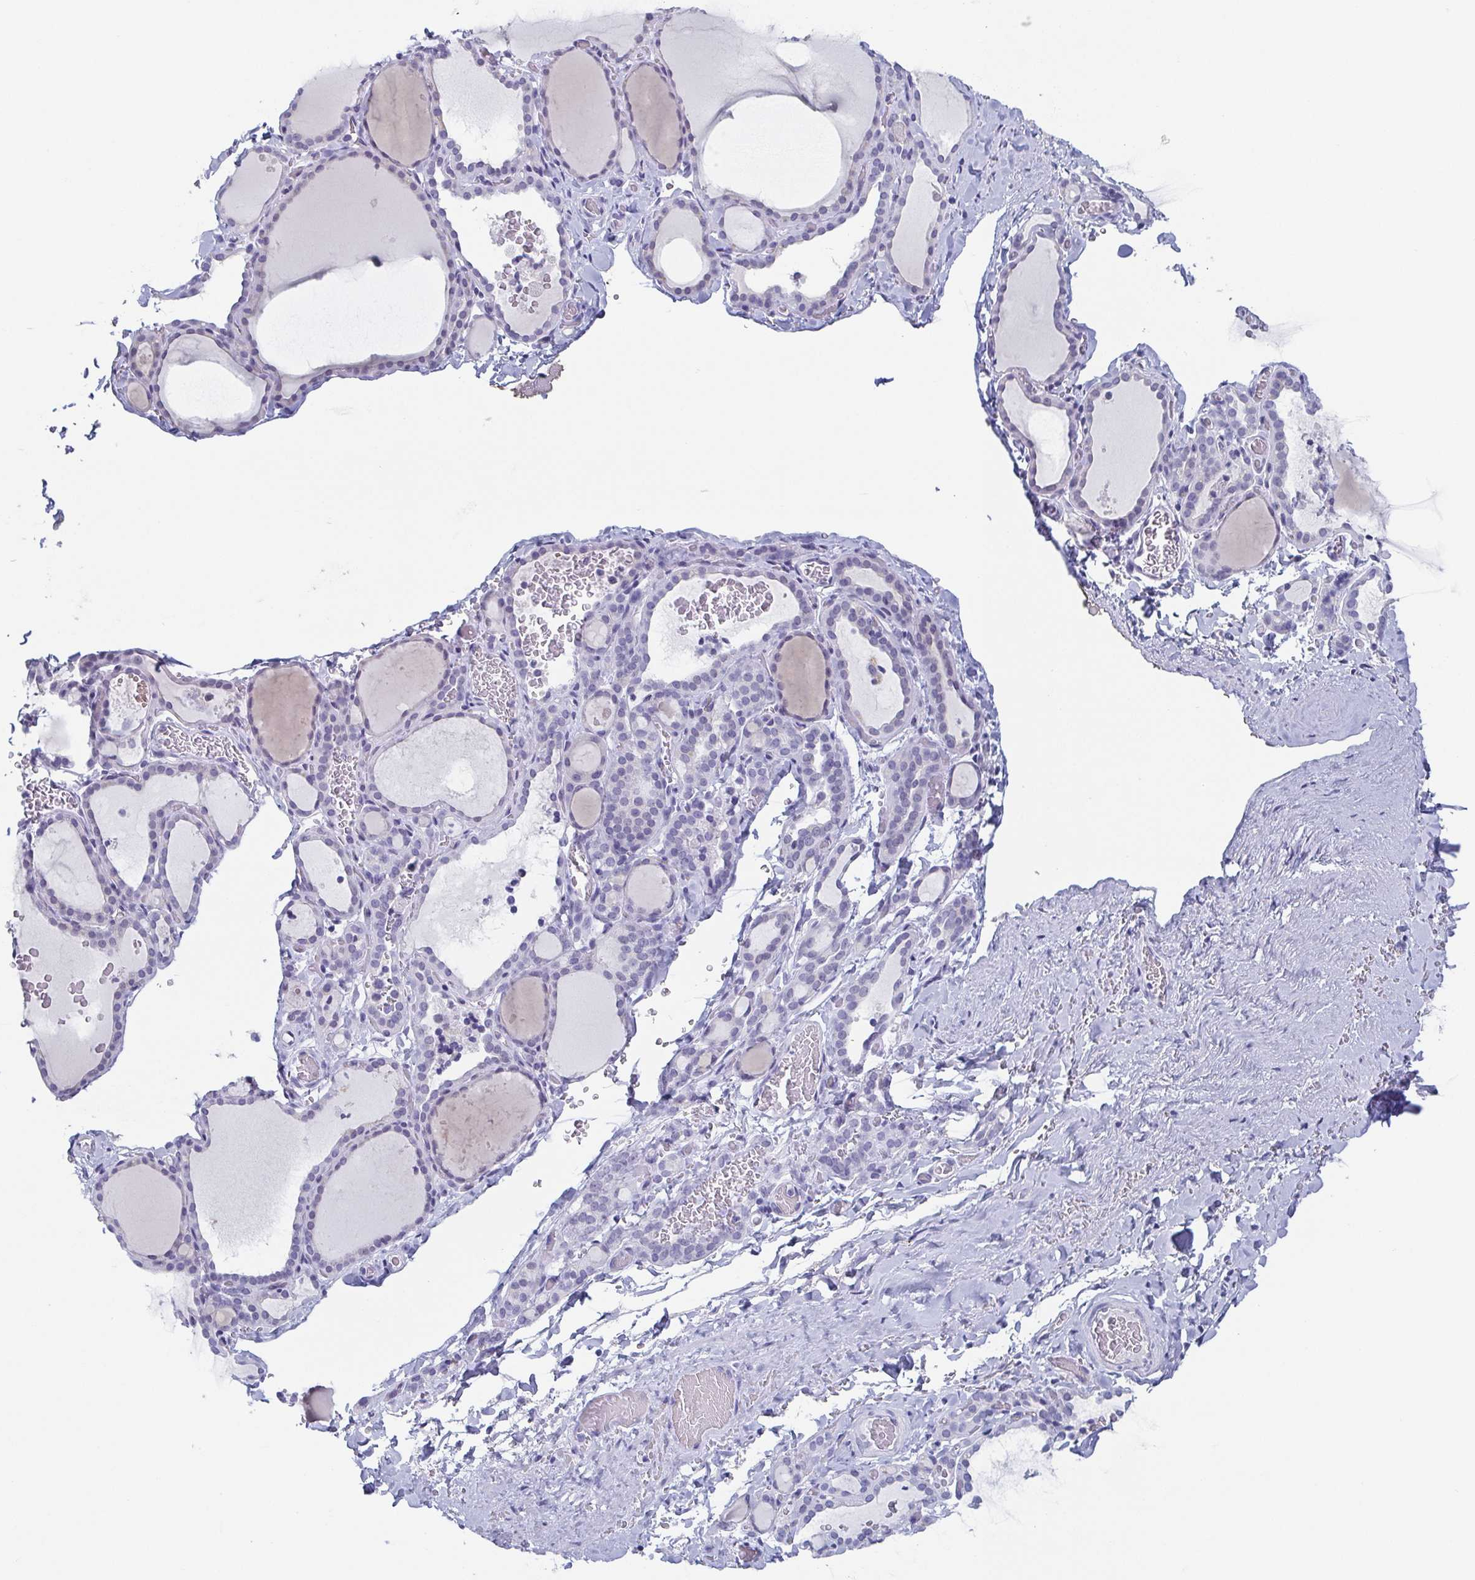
{"staining": {"intensity": "negative", "quantity": "none", "location": "none"}, "tissue": "thyroid gland", "cell_type": "Glandular cells", "image_type": "normal", "snomed": [{"axis": "morphology", "description": "Normal tissue, NOS"}, {"axis": "topography", "description": "Thyroid gland"}], "caption": "Human thyroid gland stained for a protein using IHC exhibits no staining in glandular cells.", "gene": "REG4", "patient": {"sex": "female", "age": 22}}